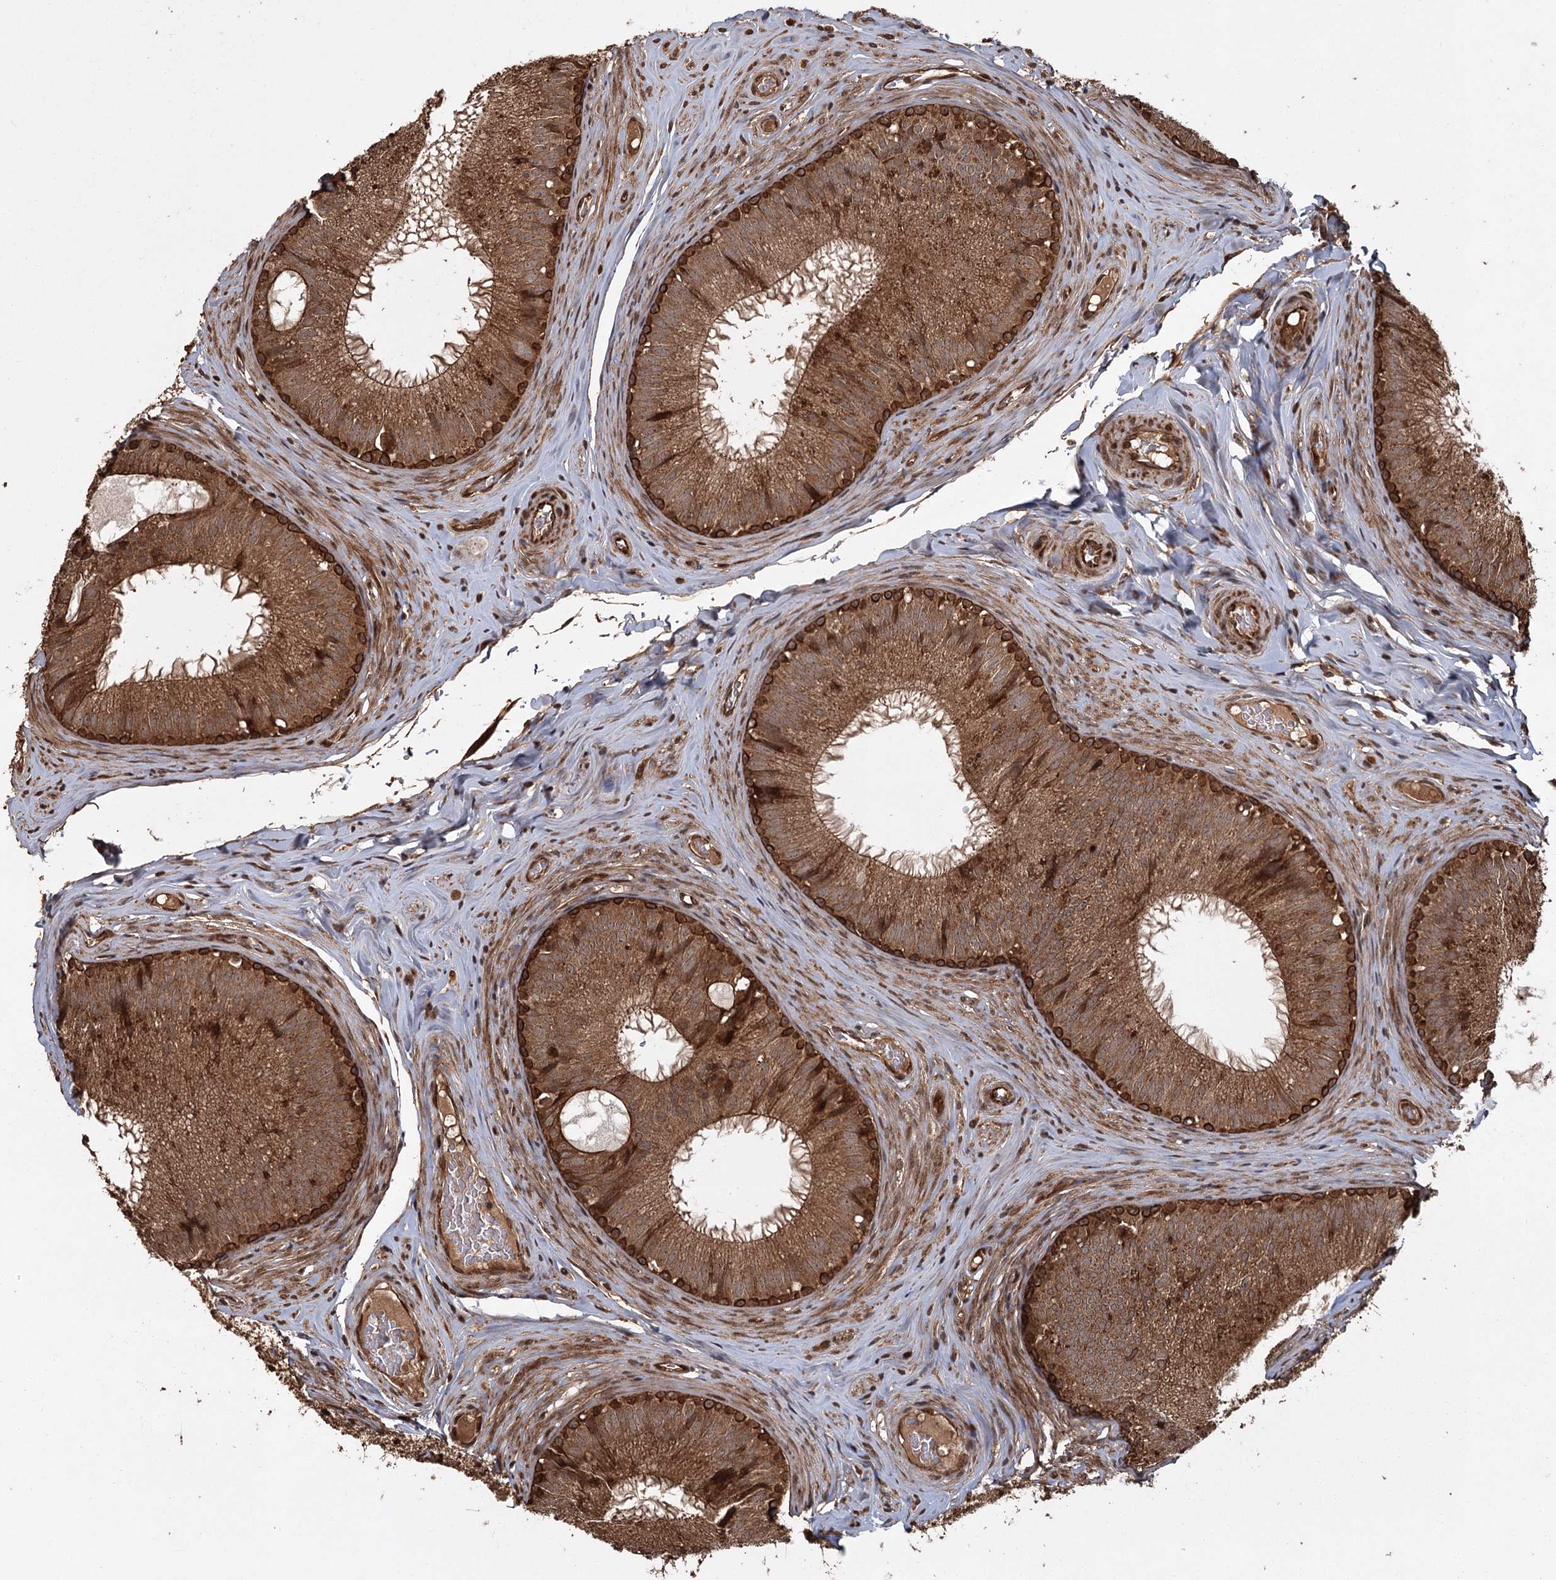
{"staining": {"intensity": "strong", "quantity": ">75%", "location": "cytoplasmic/membranous"}, "tissue": "epididymis", "cell_type": "Glandular cells", "image_type": "normal", "snomed": [{"axis": "morphology", "description": "Normal tissue, NOS"}, {"axis": "topography", "description": "Epididymis"}], "caption": "Epididymis stained with DAB (3,3'-diaminobenzidine) IHC demonstrates high levels of strong cytoplasmic/membranous expression in about >75% of glandular cells.", "gene": "RPAP3", "patient": {"sex": "male", "age": 34}}